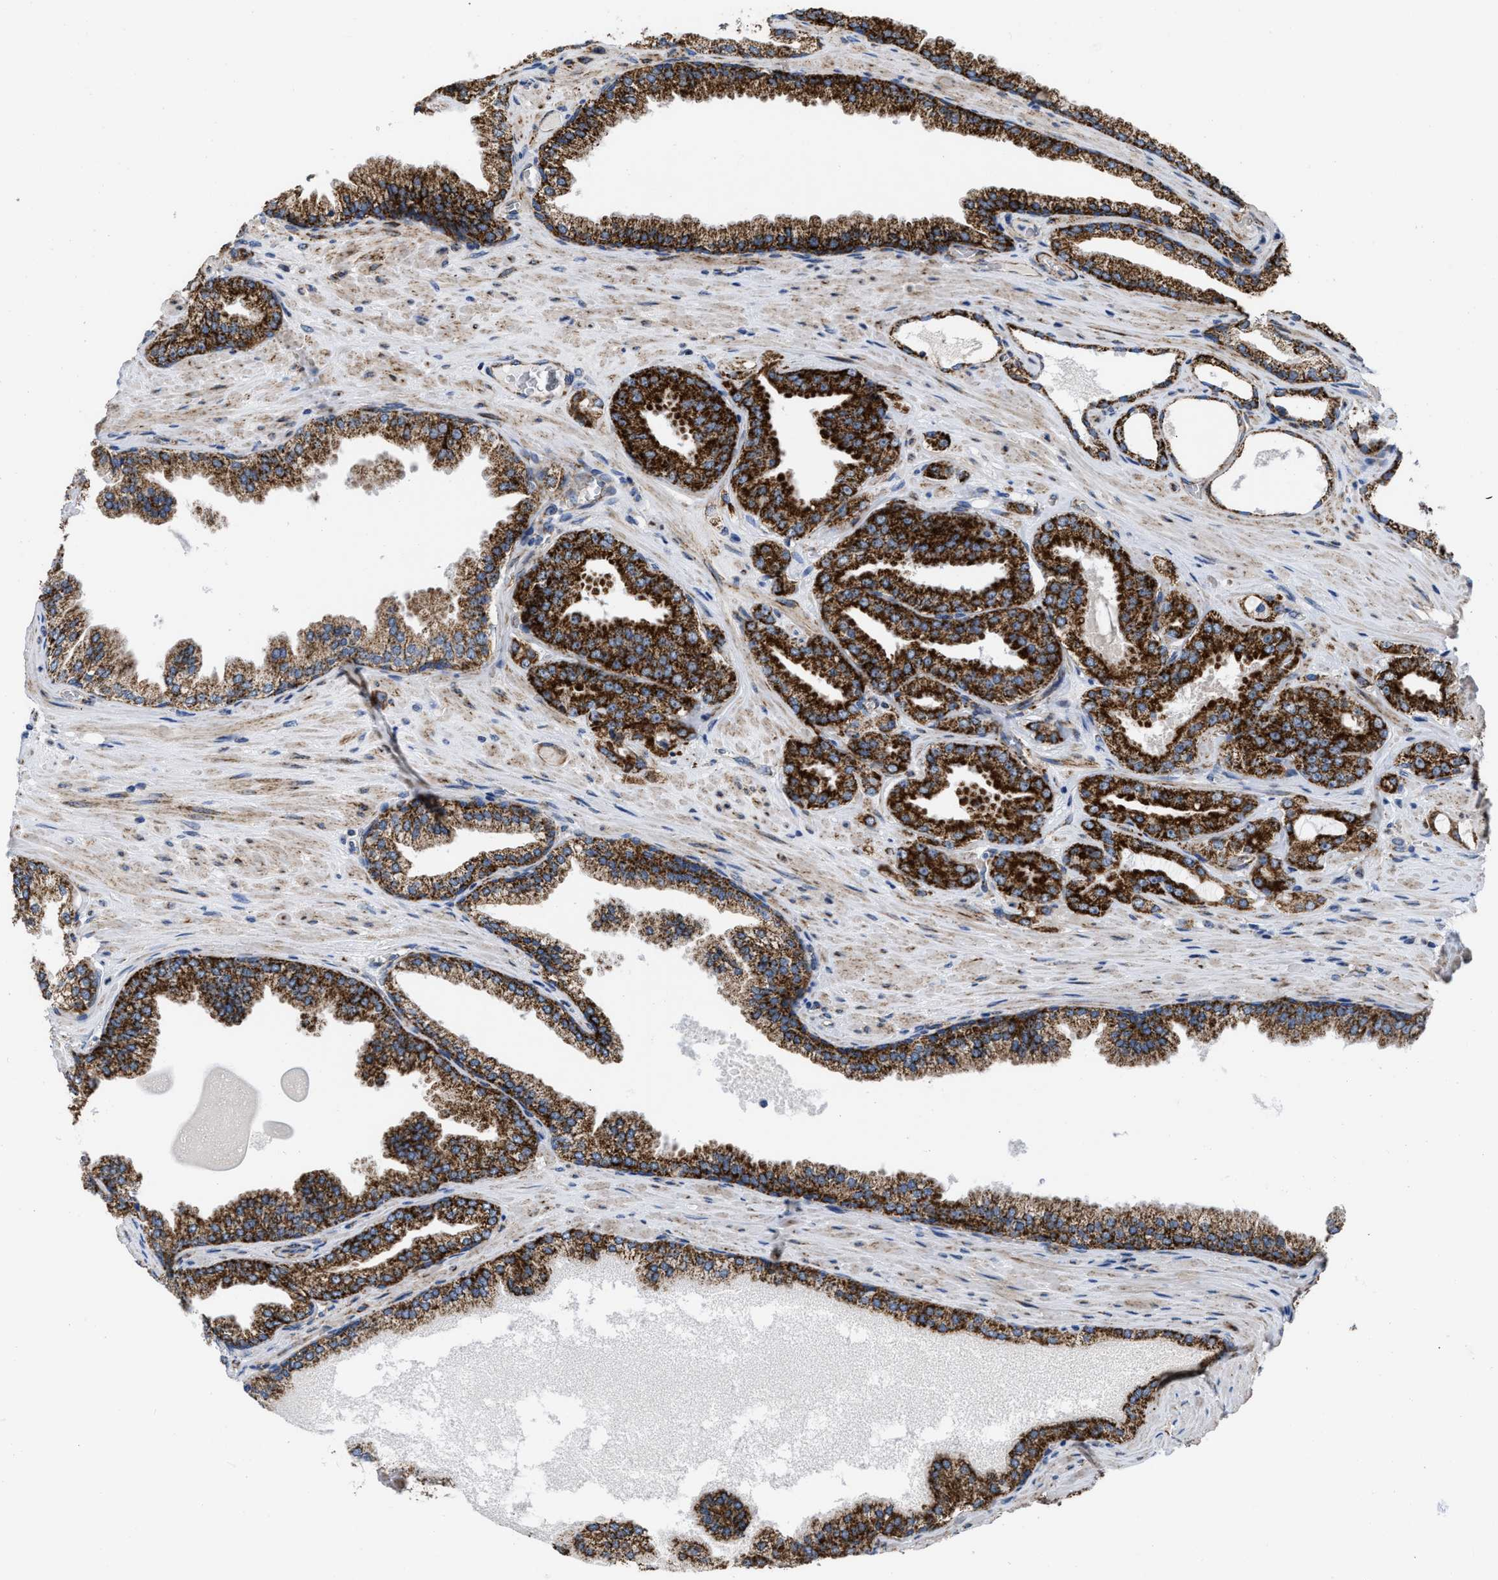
{"staining": {"intensity": "strong", "quantity": ">75%", "location": "cytoplasmic/membranous"}, "tissue": "prostate cancer", "cell_type": "Tumor cells", "image_type": "cancer", "snomed": [{"axis": "morphology", "description": "Adenocarcinoma, High grade"}, {"axis": "topography", "description": "Prostate"}], "caption": "This is a micrograph of IHC staining of high-grade adenocarcinoma (prostate), which shows strong expression in the cytoplasmic/membranous of tumor cells.", "gene": "AKAP1", "patient": {"sex": "male", "age": 71}}